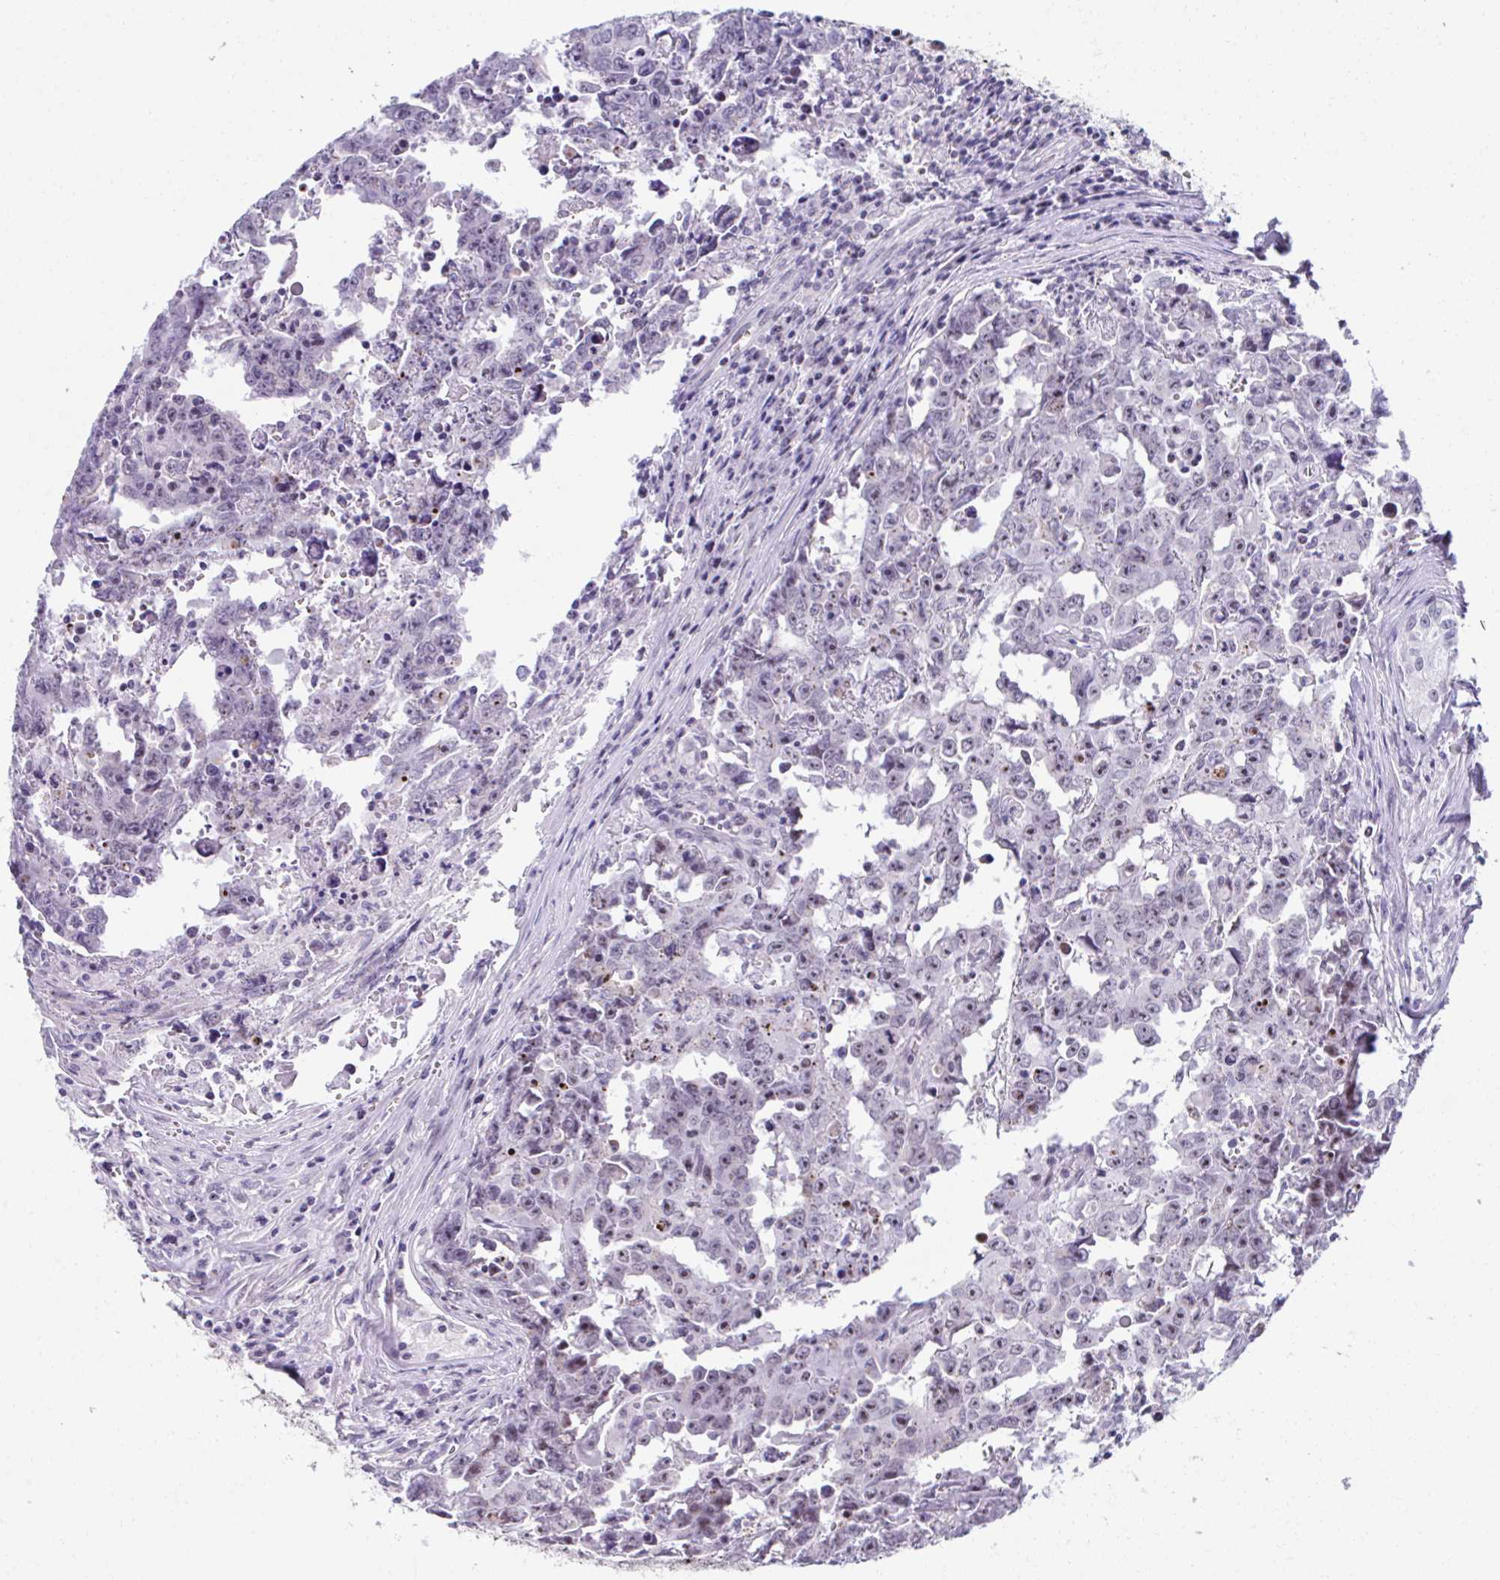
{"staining": {"intensity": "moderate", "quantity": "<25%", "location": "nuclear"}, "tissue": "testis cancer", "cell_type": "Tumor cells", "image_type": "cancer", "snomed": [{"axis": "morphology", "description": "Carcinoma, Embryonal, NOS"}, {"axis": "topography", "description": "Testis"}], "caption": "Testis cancer (embryonal carcinoma) tissue reveals moderate nuclear positivity in about <25% of tumor cells", "gene": "CEP72", "patient": {"sex": "male", "age": 22}}